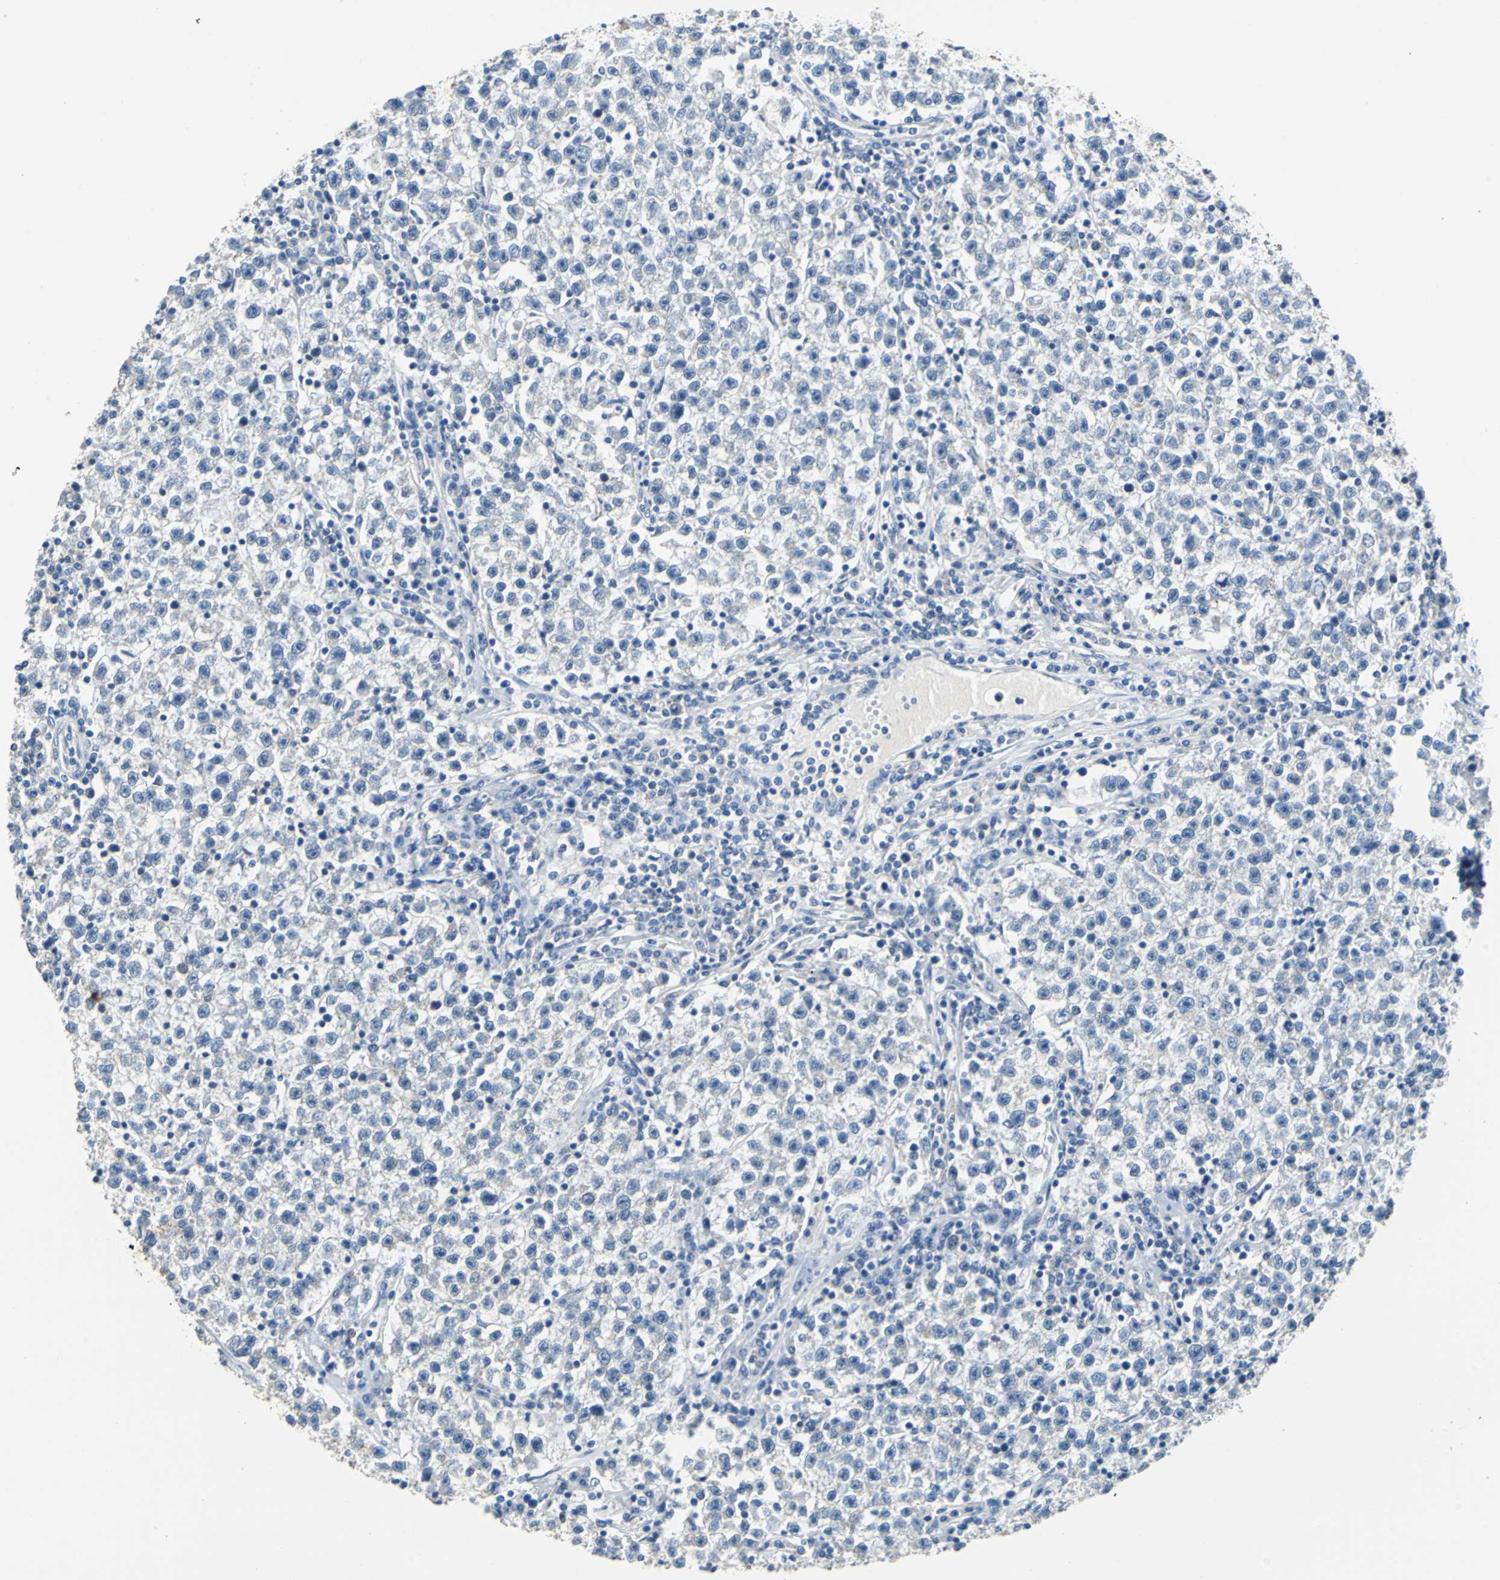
{"staining": {"intensity": "negative", "quantity": "none", "location": "none"}, "tissue": "testis cancer", "cell_type": "Tumor cells", "image_type": "cancer", "snomed": [{"axis": "morphology", "description": "Seminoma, NOS"}, {"axis": "topography", "description": "Testis"}], "caption": "Testis cancer (seminoma) was stained to show a protein in brown. There is no significant expression in tumor cells.", "gene": "TEX264", "patient": {"sex": "male", "age": 22}}